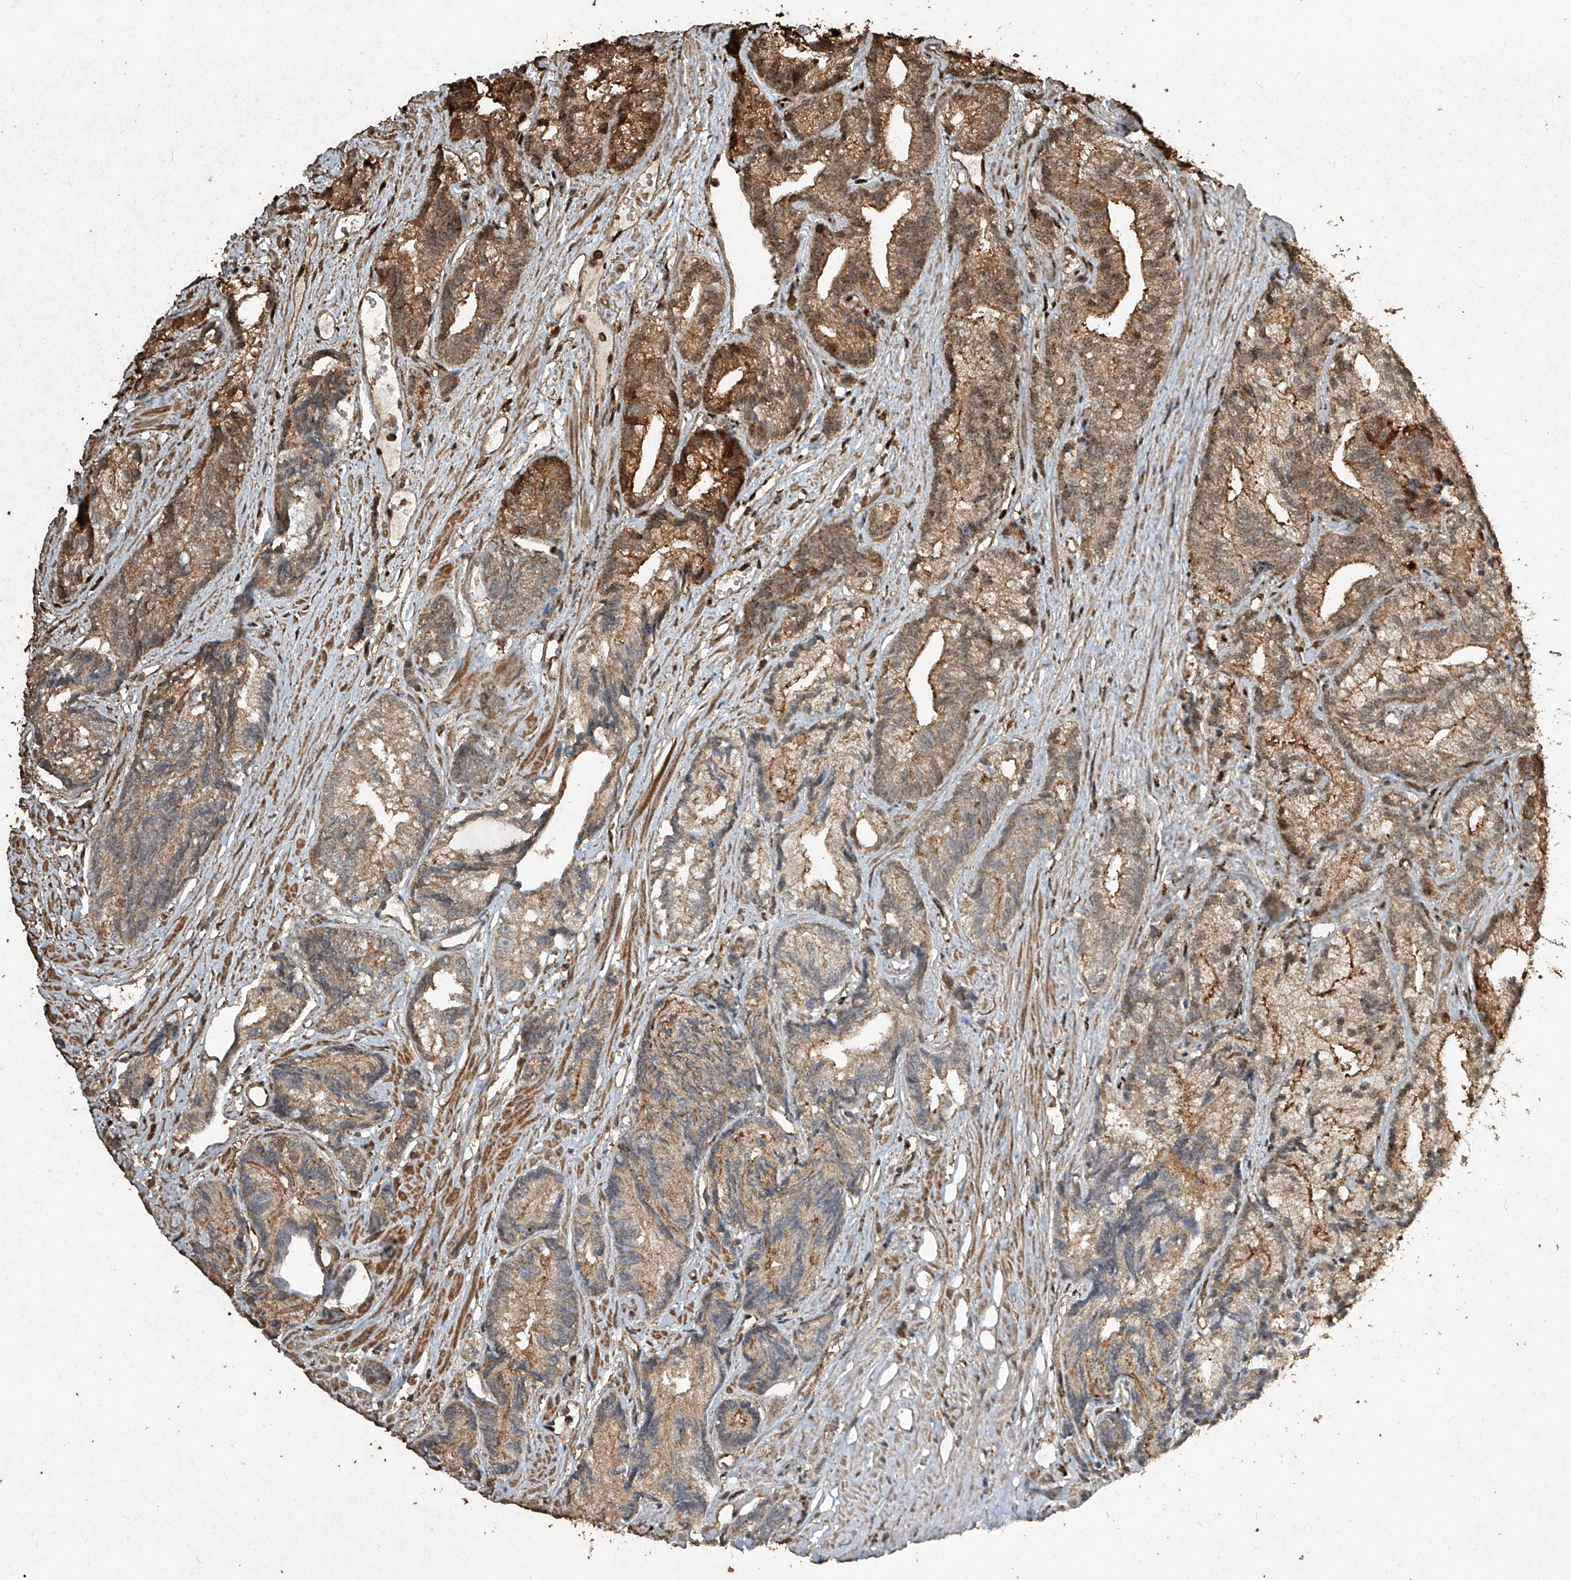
{"staining": {"intensity": "moderate", "quantity": "25%-75%", "location": "cytoplasmic/membranous"}, "tissue": "prostate cancer", "cell_type": "Tumor cells", "image_type": "cancer", "snomed": [{"axis": "morphology", "description": "Adenocarcinoma, Low grade"}, {"axis": "topography", "description": "Prostate"}], "caption": "Moderate cytoplasmic/membranous protein positivity is identified in approximately 25%-75% of tumor cells in prostate adenocarcinoma (low-grade).", "gene": "ERBB3", "patient": {"sex": "male", "age": 89}}